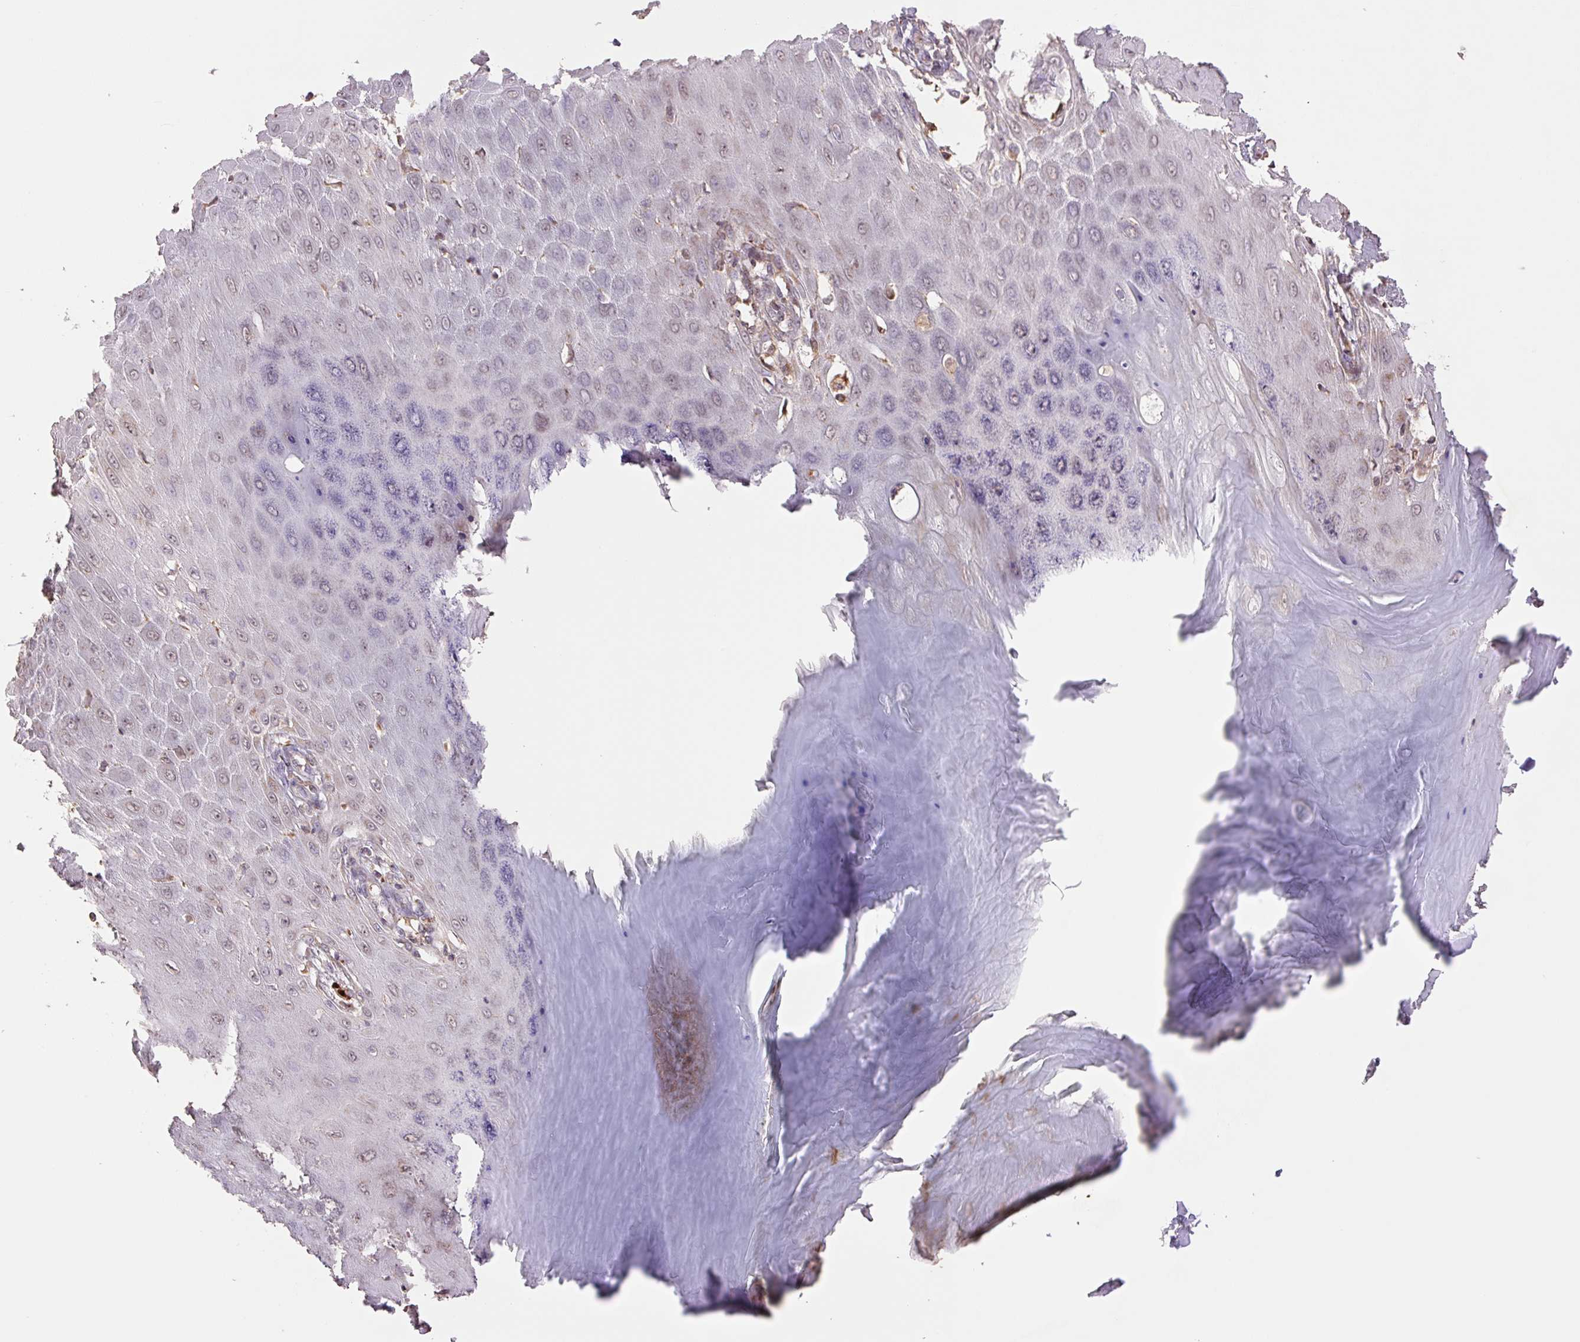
{"staining": {"intensity": "weak", "quantity": "25%-75%", "location": "cytoplasmic/membranous,nuclear"}, "tissue": "skin cancer", "cell_type": "Tumor cells", "image_type": "cancer", "snomed": [{"axis": "morphology", "description": "Squamous cell carcinoma, NOS"}, {"axis": "topography", "description": "Skin"}], "caption": "This is an image of immunohistochemistry staining of squamous cell carcinoma (skin), which shows weak staining in the cytoplasmic/membranous and nuclear of tumor cells.", "gene": "TMEM160", "patient": {"sex": "male", "age": 70}}